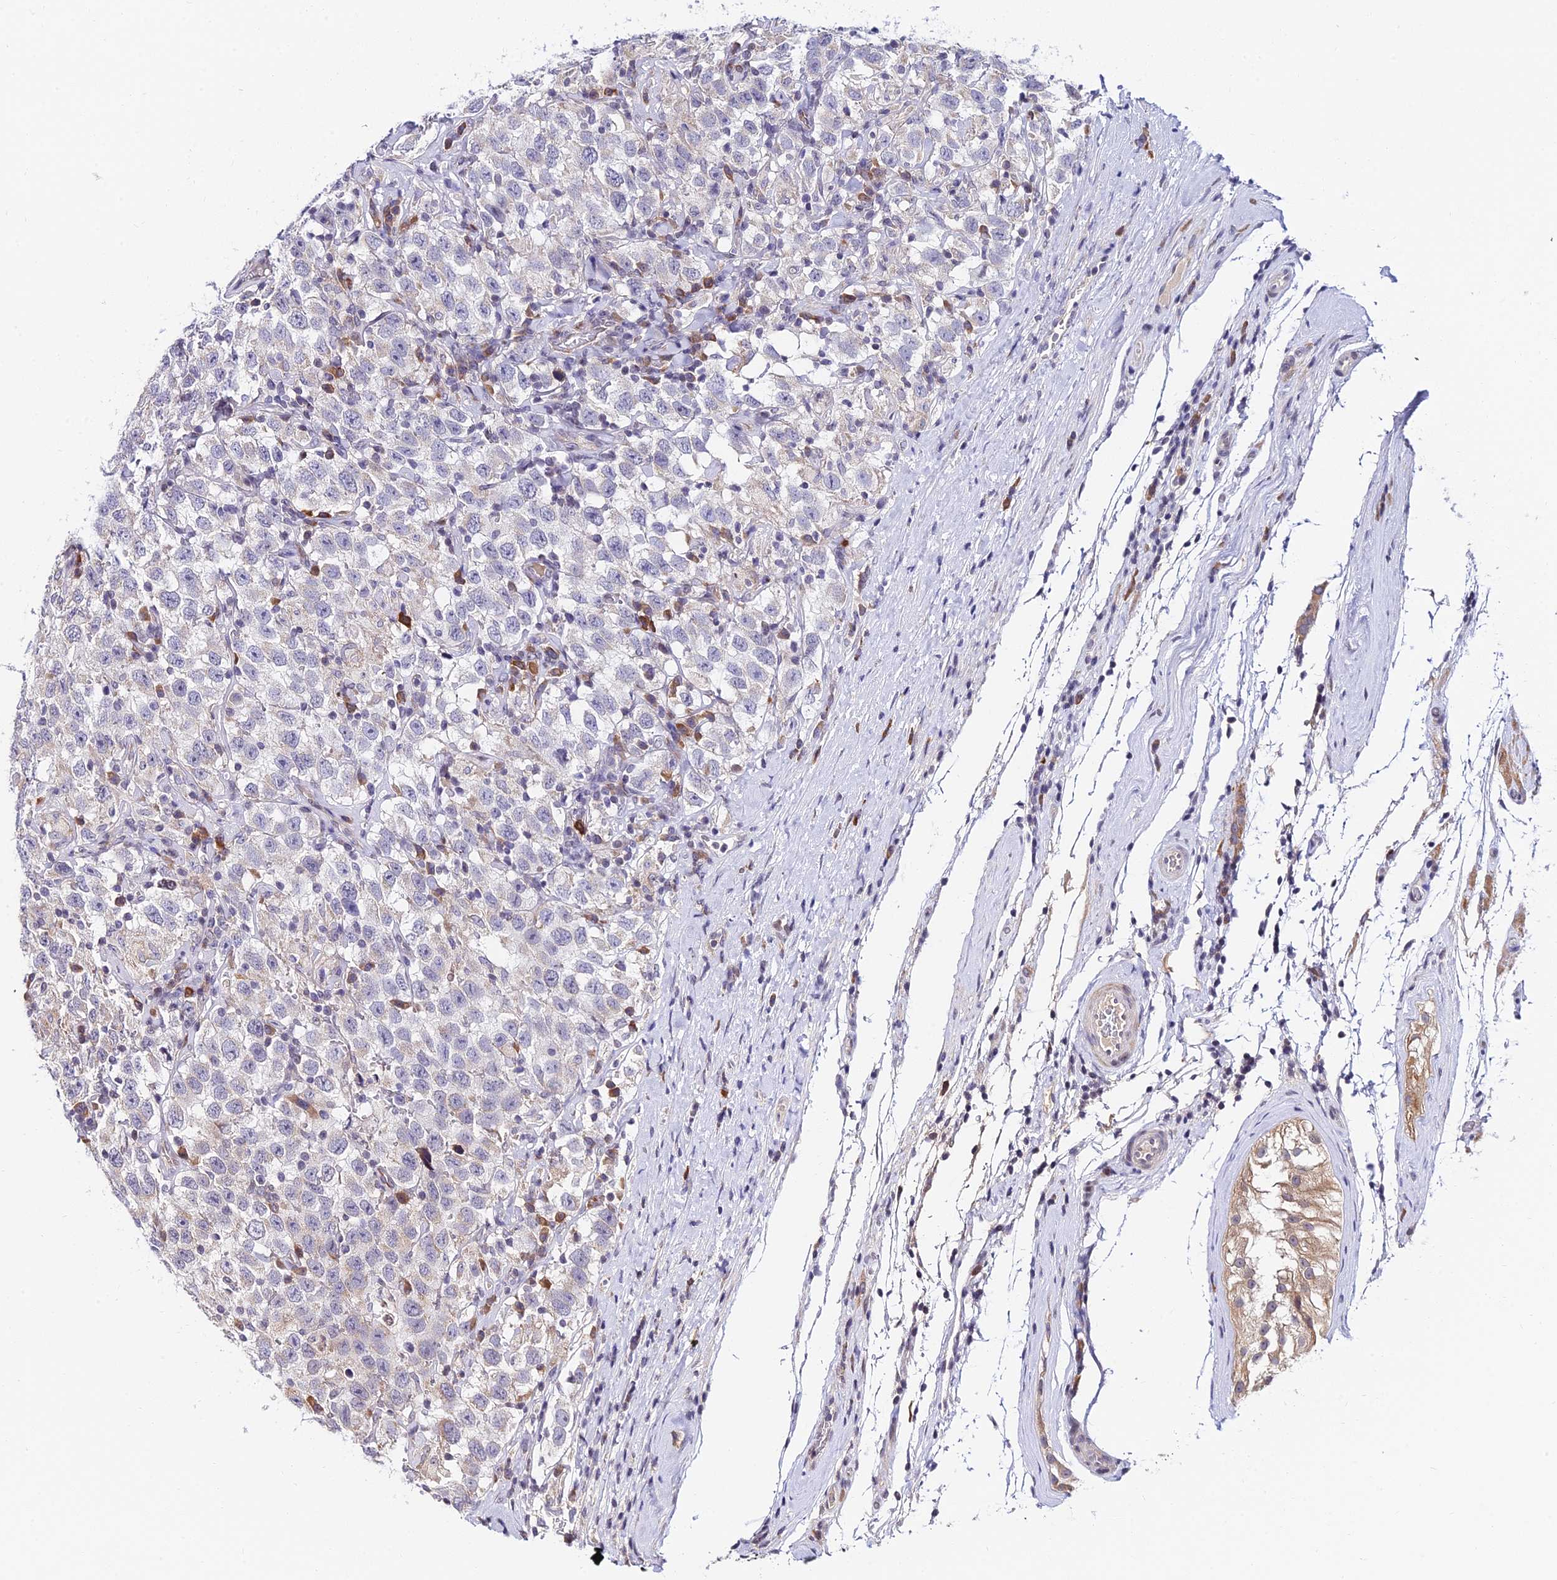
{"staining": {"intensity": "negative", "quantity": "none", "location": "none"}, "tissue": "testis cancer", "cell_type": "Tumor cells", "image_type": "cancer", "snomed": [{"axis": "morphology", "description": "Seminoma, NOS"}, {"axis": "topography", "description": "Testis"}], "caption": "Testis seminoma stained for a protein using IHC displays no staining tumor cells.", "gene": "CDNF", "patient": {"sex": "male", "age": 41}}